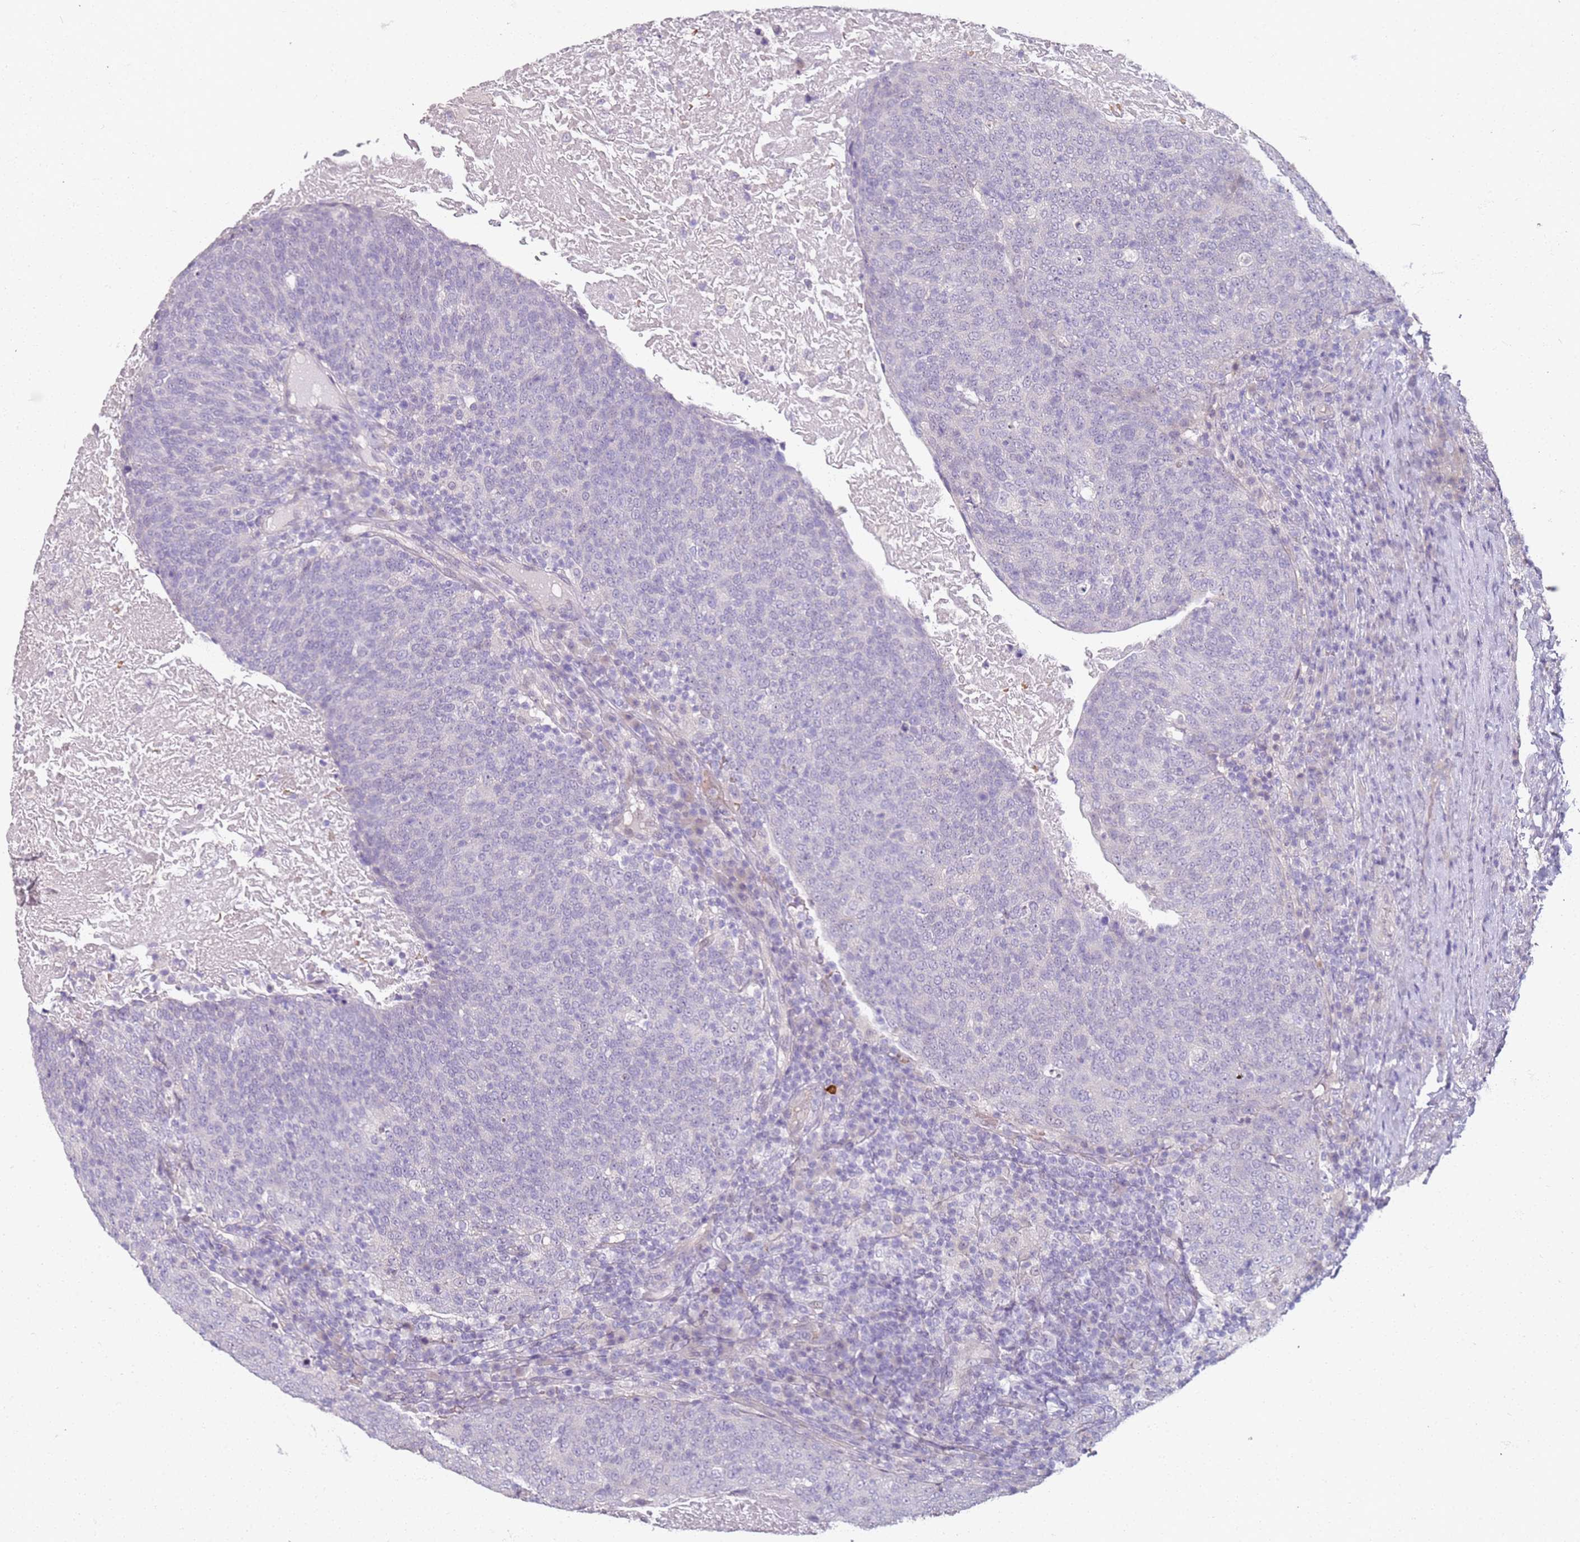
{"staining": {"intensity": "negative", "quantity": "none", "location": "none"}, "tissue": "head and neck cancer", "cell_type": "Tumor cells", "image_type": "cancer", "snomed": [{"axis": "morphology", "description": "Squamous cell carcinoma, NOS"}, {"axis": "morphology", "description": "Squamous cell carcinoma, metastatic, NOS"}, {"axis": "topography", "description": "Lymph node"}, {"axis": "topography", "description": "Head-Neck"}], "caption": "This is an immunohistochemistry image of human head and neck cancer (metastatic squamous cell carcinoma). There is no positivity in tumor cells.", "gene": "CD40LG", "patient": {"sex": "male", "age": 62}}